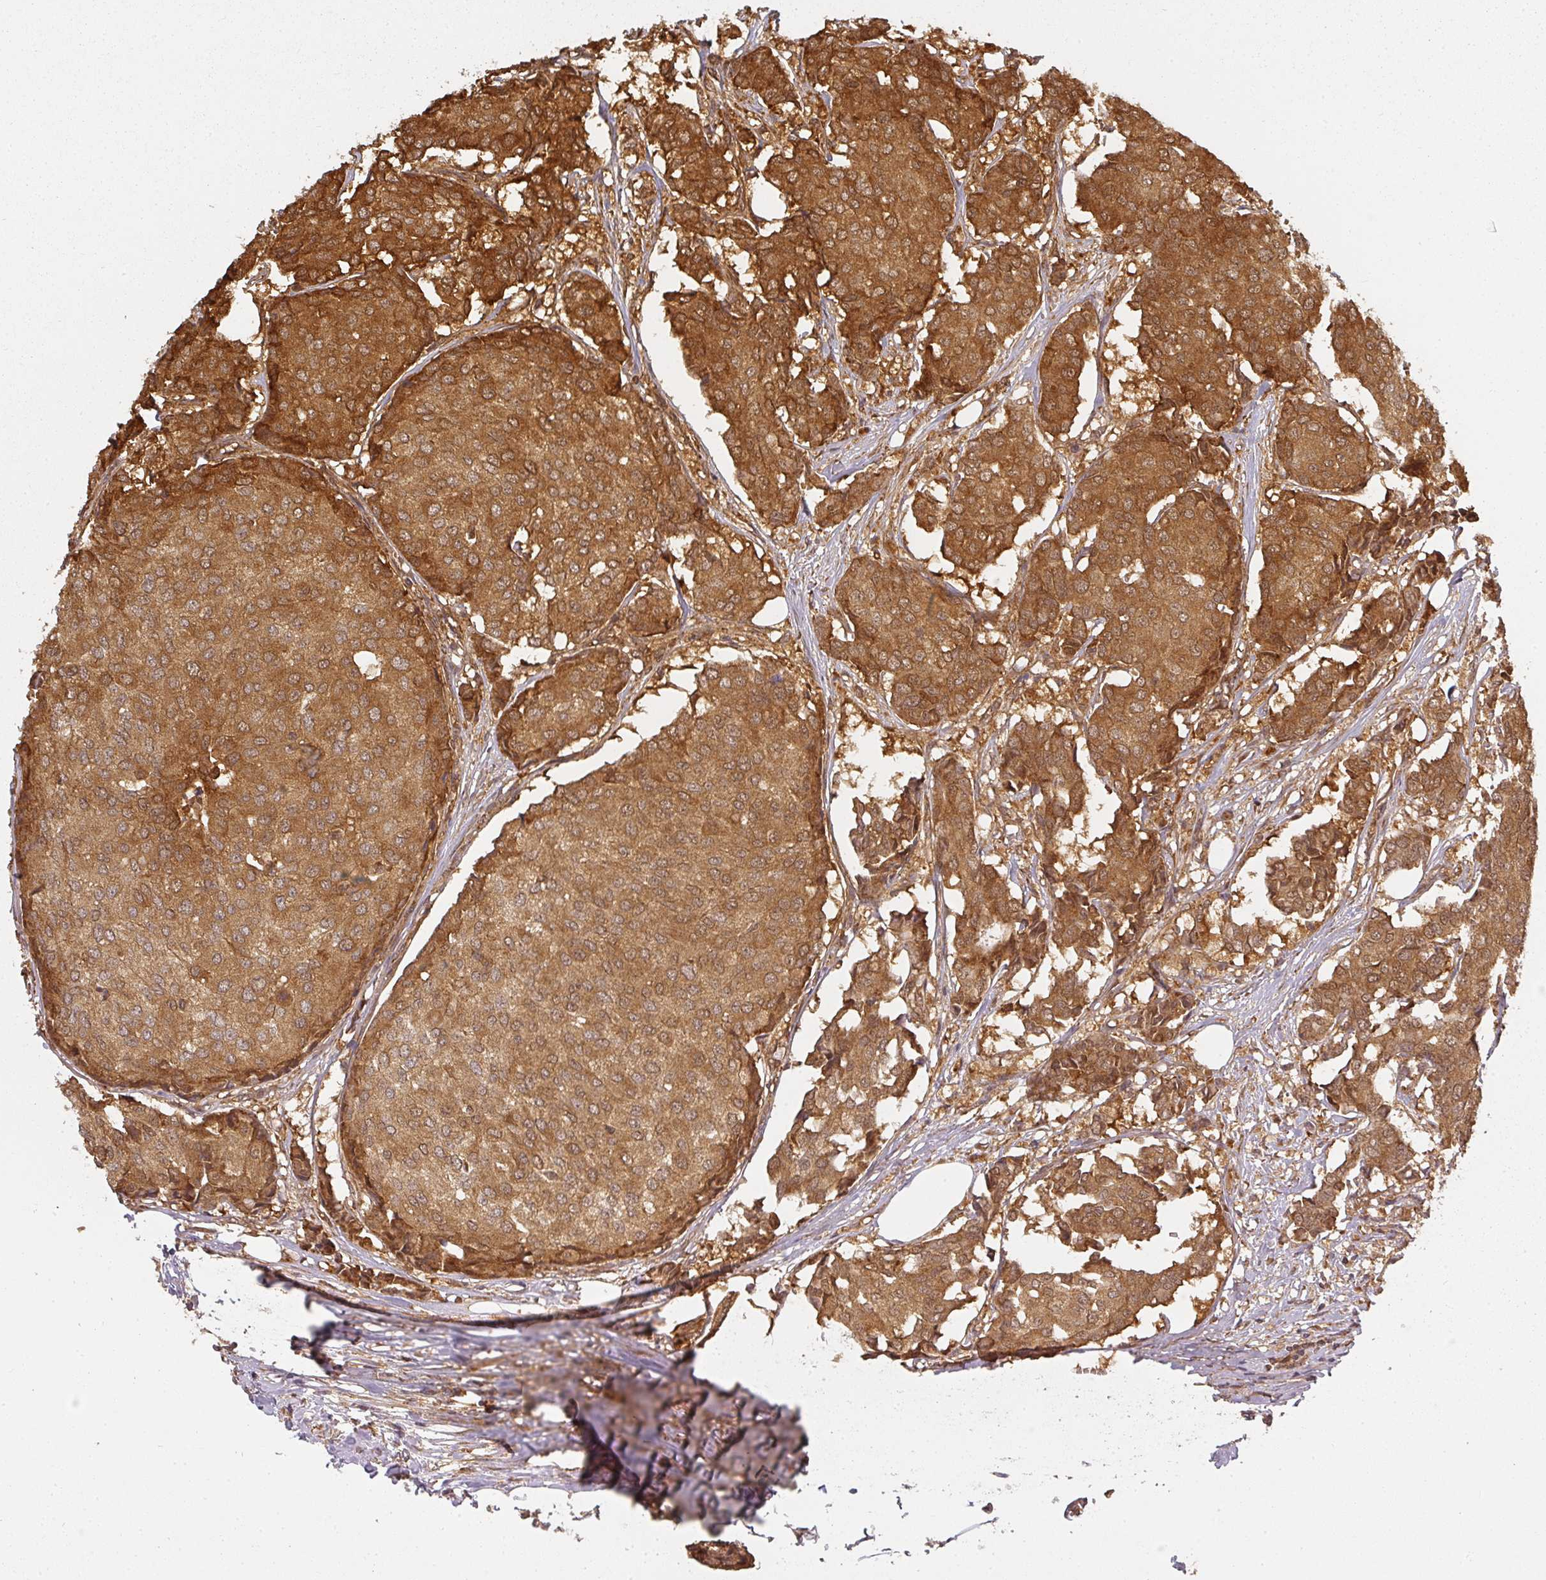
{"staining": {"intensity": "strong", "quantity": ">75%", "location": "cytoplasmic/membranous"}, "tissue": "breast cancer", "cell_type": "Tumor cells", "image_type": "cancer", "snomed": [{"axis": "morphology", "description": "Duct carcinoma"}, {"axis": "topography", "description": "Breast"}], "caption": "This micrograph demonstrates breast cancer stained with immunohistochemistry (IHC) to label a protein in brown. The cytoplasmic/membranous of tumor cells show strong positivity for the protein. Nuclei are counter-stained blue.", "gene": "PPP6R3", "patient": {"sex": "female", "age": 75}}